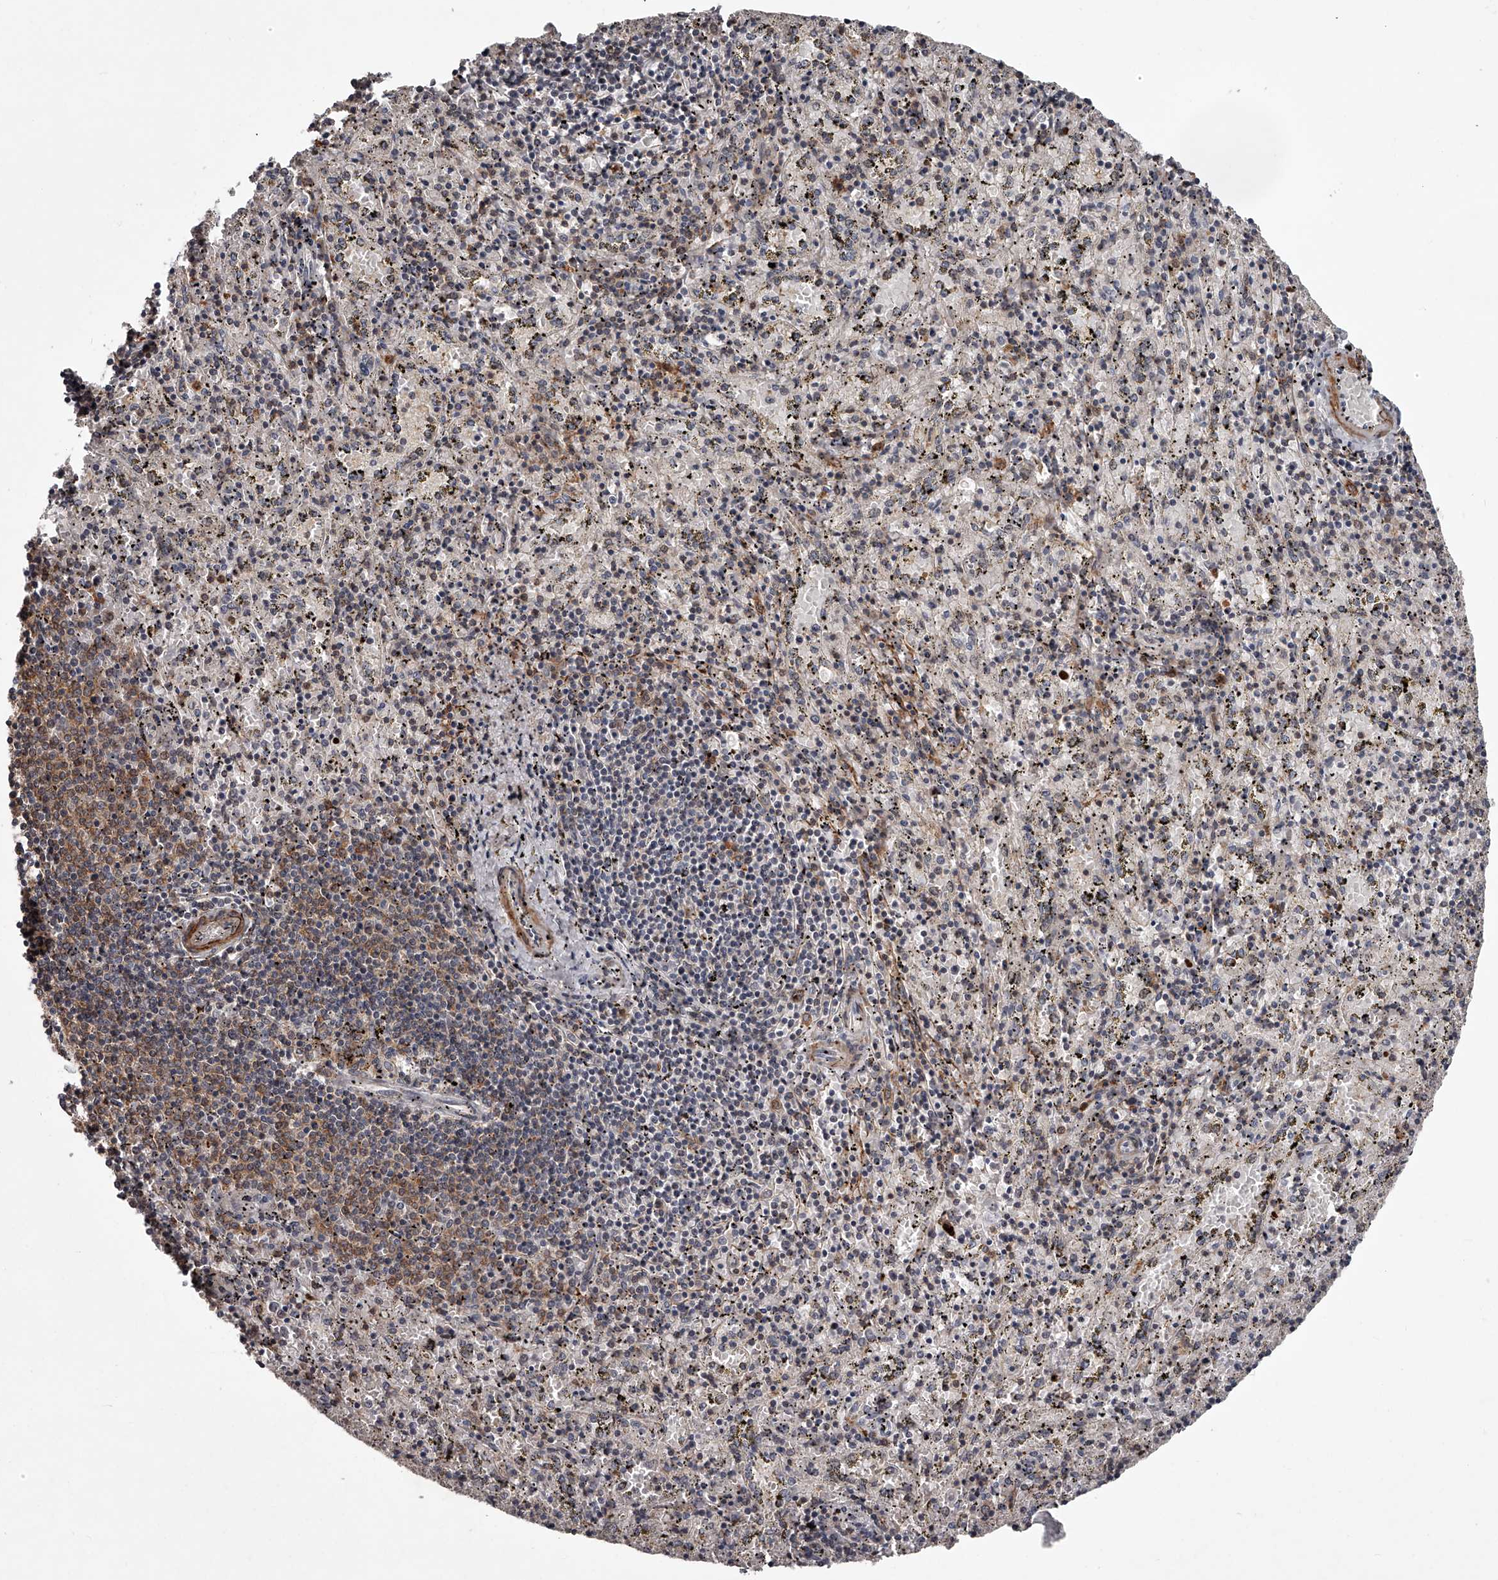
{"staining": {"intensity": "moderate", "quantity": "25%-75%", "location": "cytoplasmic/membranous"}, "tissue": "spleen", "cell_type": "Cells in red pulp", "image_type": "normal", "snomed": [{"axis": "morphology", "description": "Normal tissue, NOS"}, {"axis": "topography", "description": "Spleen"}], "caption": "IHC (DAB (3,3'-diaminobenzidine)) staining of normal human spleen shows moderate cytoplasmic/membranous protein staining in approximately 25%-75% of cells in red pulp. (IHC, brightfield microscopy, high magnification).", "gene": "RRP36", "patient": {"sex": "male", "age": 11}}